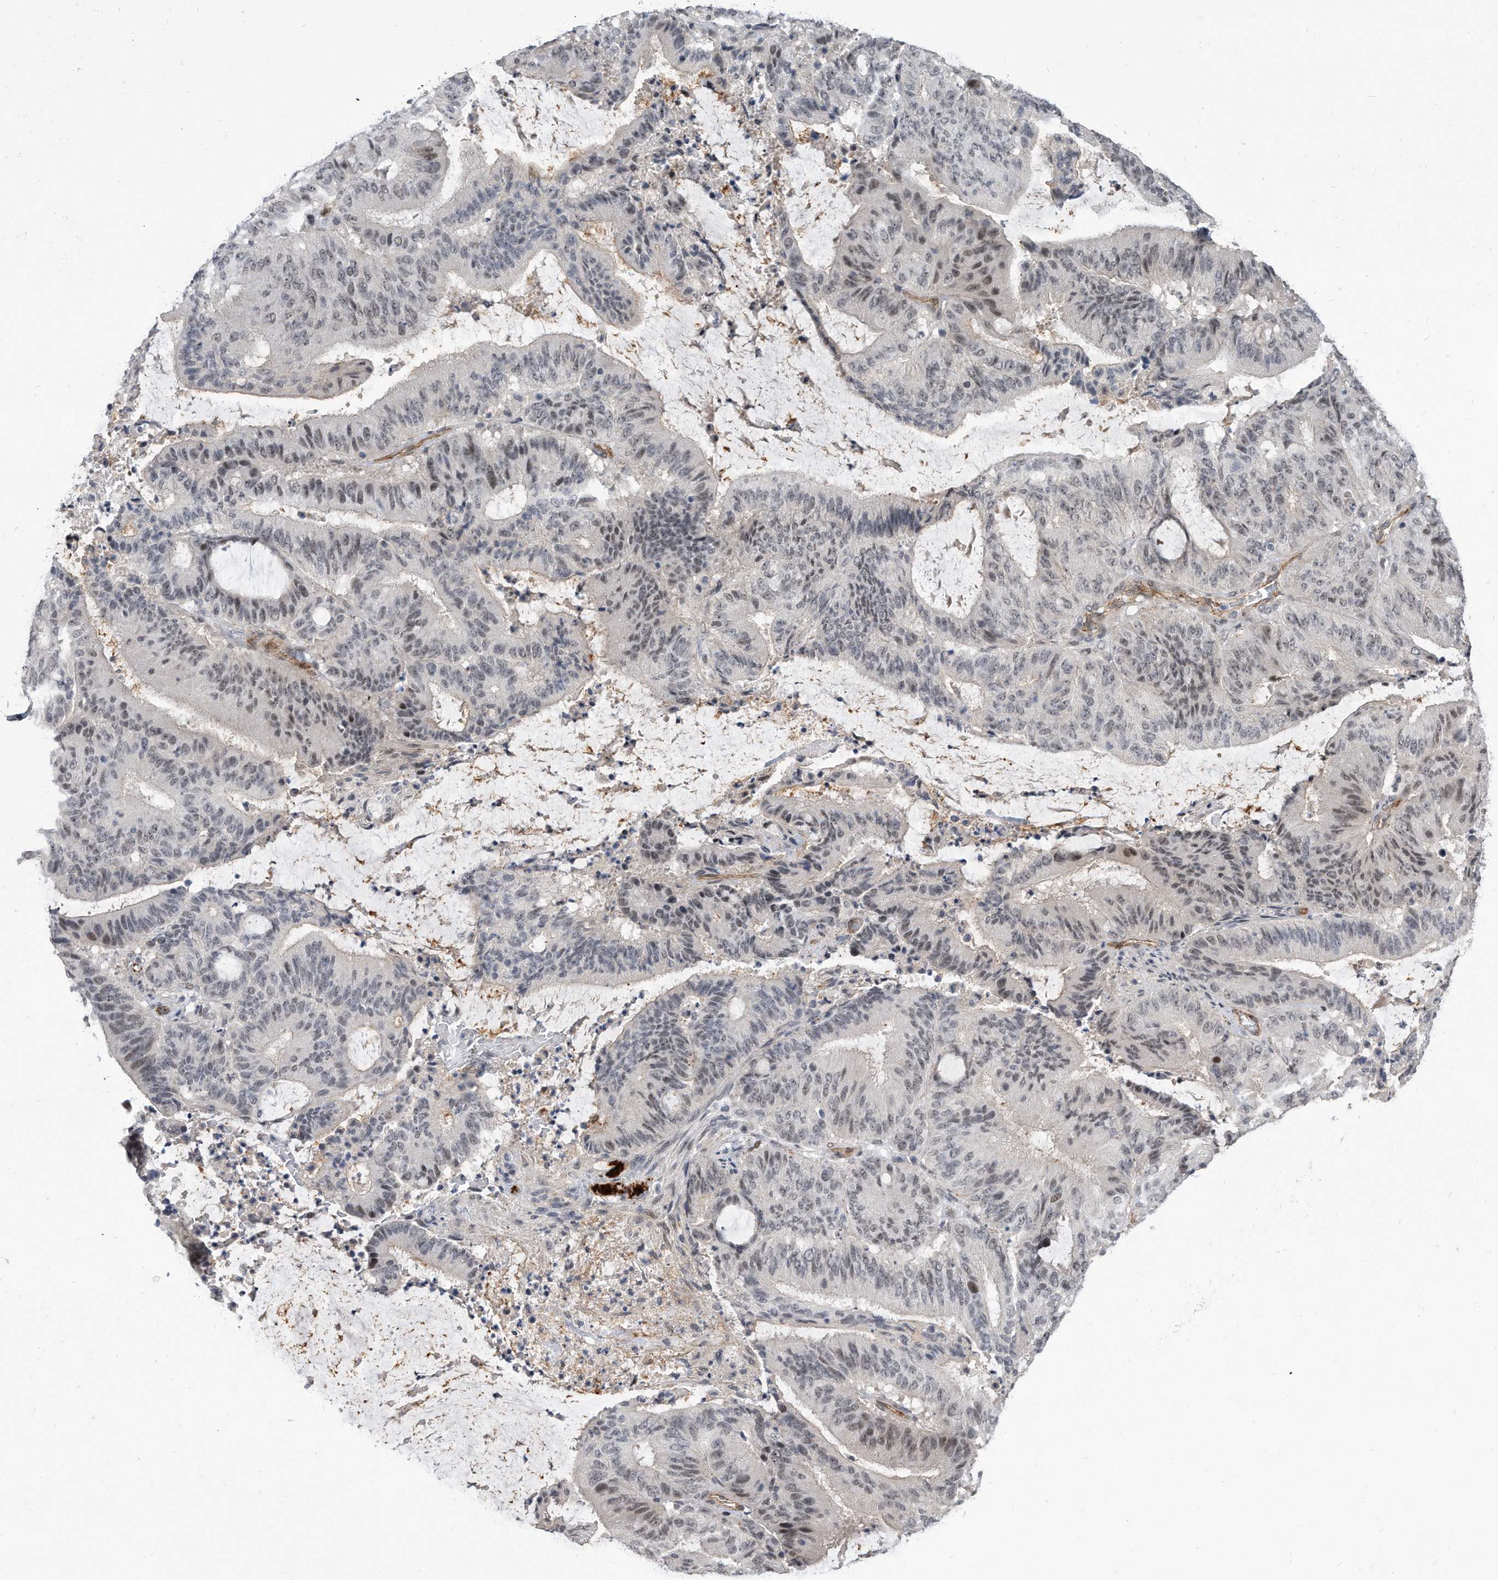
{"staining": {"intensity": "weak", "quantity": "<25%", "location": "nuclear"}, "tissue": "liver cancer", "cell_type": "Tumor cells", "image_type": "cancer", "snomed": [{"axis": "morphology", "description": "Normal tissue, NOS"}, {"axis": "morphology", "description": "Cholangiocarcinoma"}, {"axis": "topography", "description": "Liver"}, {"axis": "topography", "description": "Peripheral nerve tissue"}], "caption": "High power microscopy image of an immunohistochemistry (IHC) micrograph of cholangiocarcinoma (liver), revealing no significant positivity in tumor cells. (DAB (3,3'-diaminobenzidine) immunohistochemistry (IHC) visualized using brightfield microscopy, high magnification).", "gene": "PGBD2", "patient": {"sex": "female", "age": 73}}